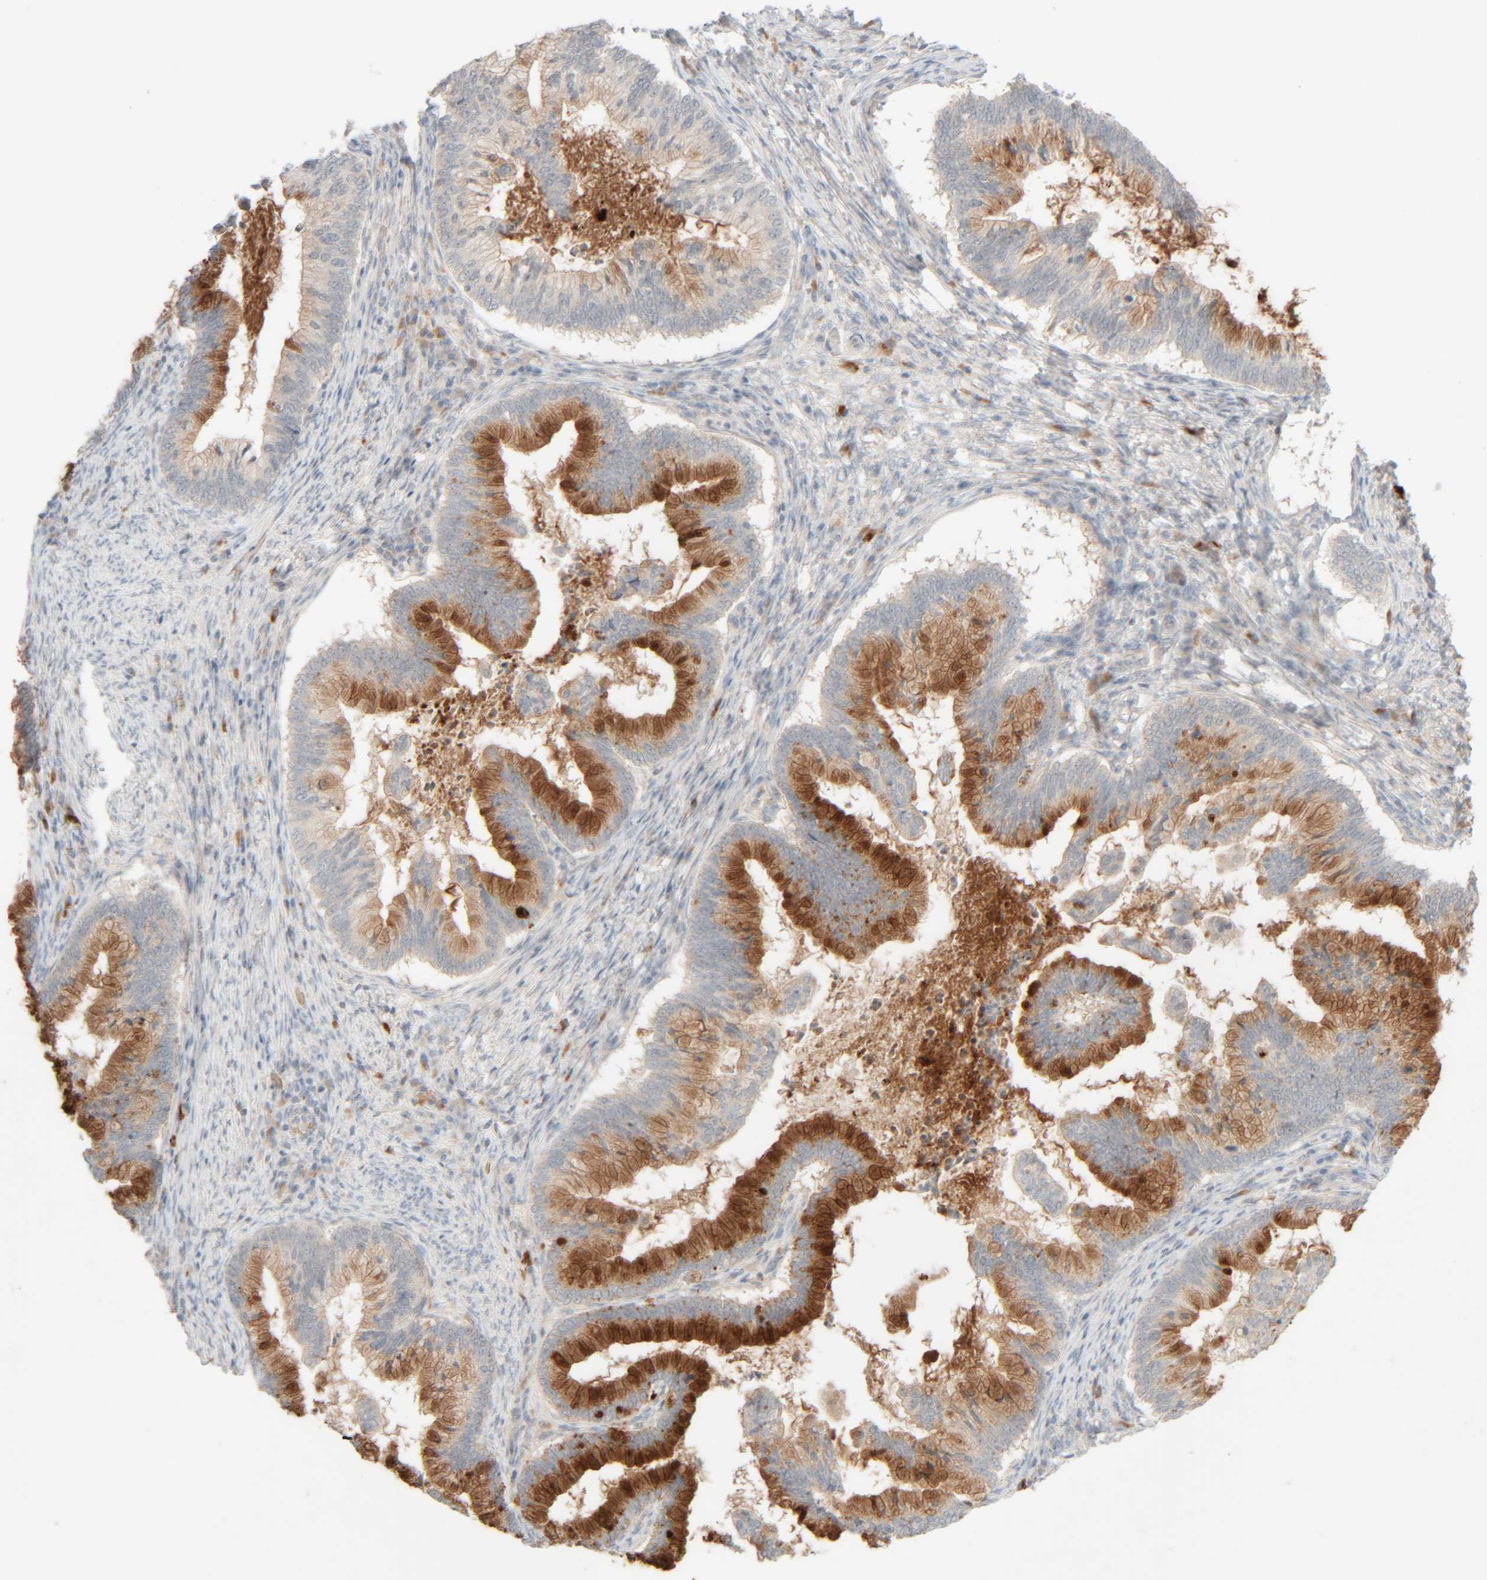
{"staining": {"intensity": "strong", "quantity": "25%-75%", "location": "cytoplasmic/membranous"}, "tissue": "cervical cancer", "cell_type": "Tumor cells", "image_type": "cancer", "snomed": [{"axis": "morphology", "description": "Adenocarcinoma, NOS"}, {"axis": "topography", "description": "Cervix"}], "caption": "DAB immunohistochemical staining of cervical adenocarcinoma shows strong cytoplasmic/membranous protein expression in about 25%-75% of tumor cells. The staining was performed using DAB to visualize the protein expression in brown, while the nuclei were stained in blue with hematoxylin (Magnification: 20x).", "gene": "CHKA", "patient": {"sex": "female", "age": 36}}